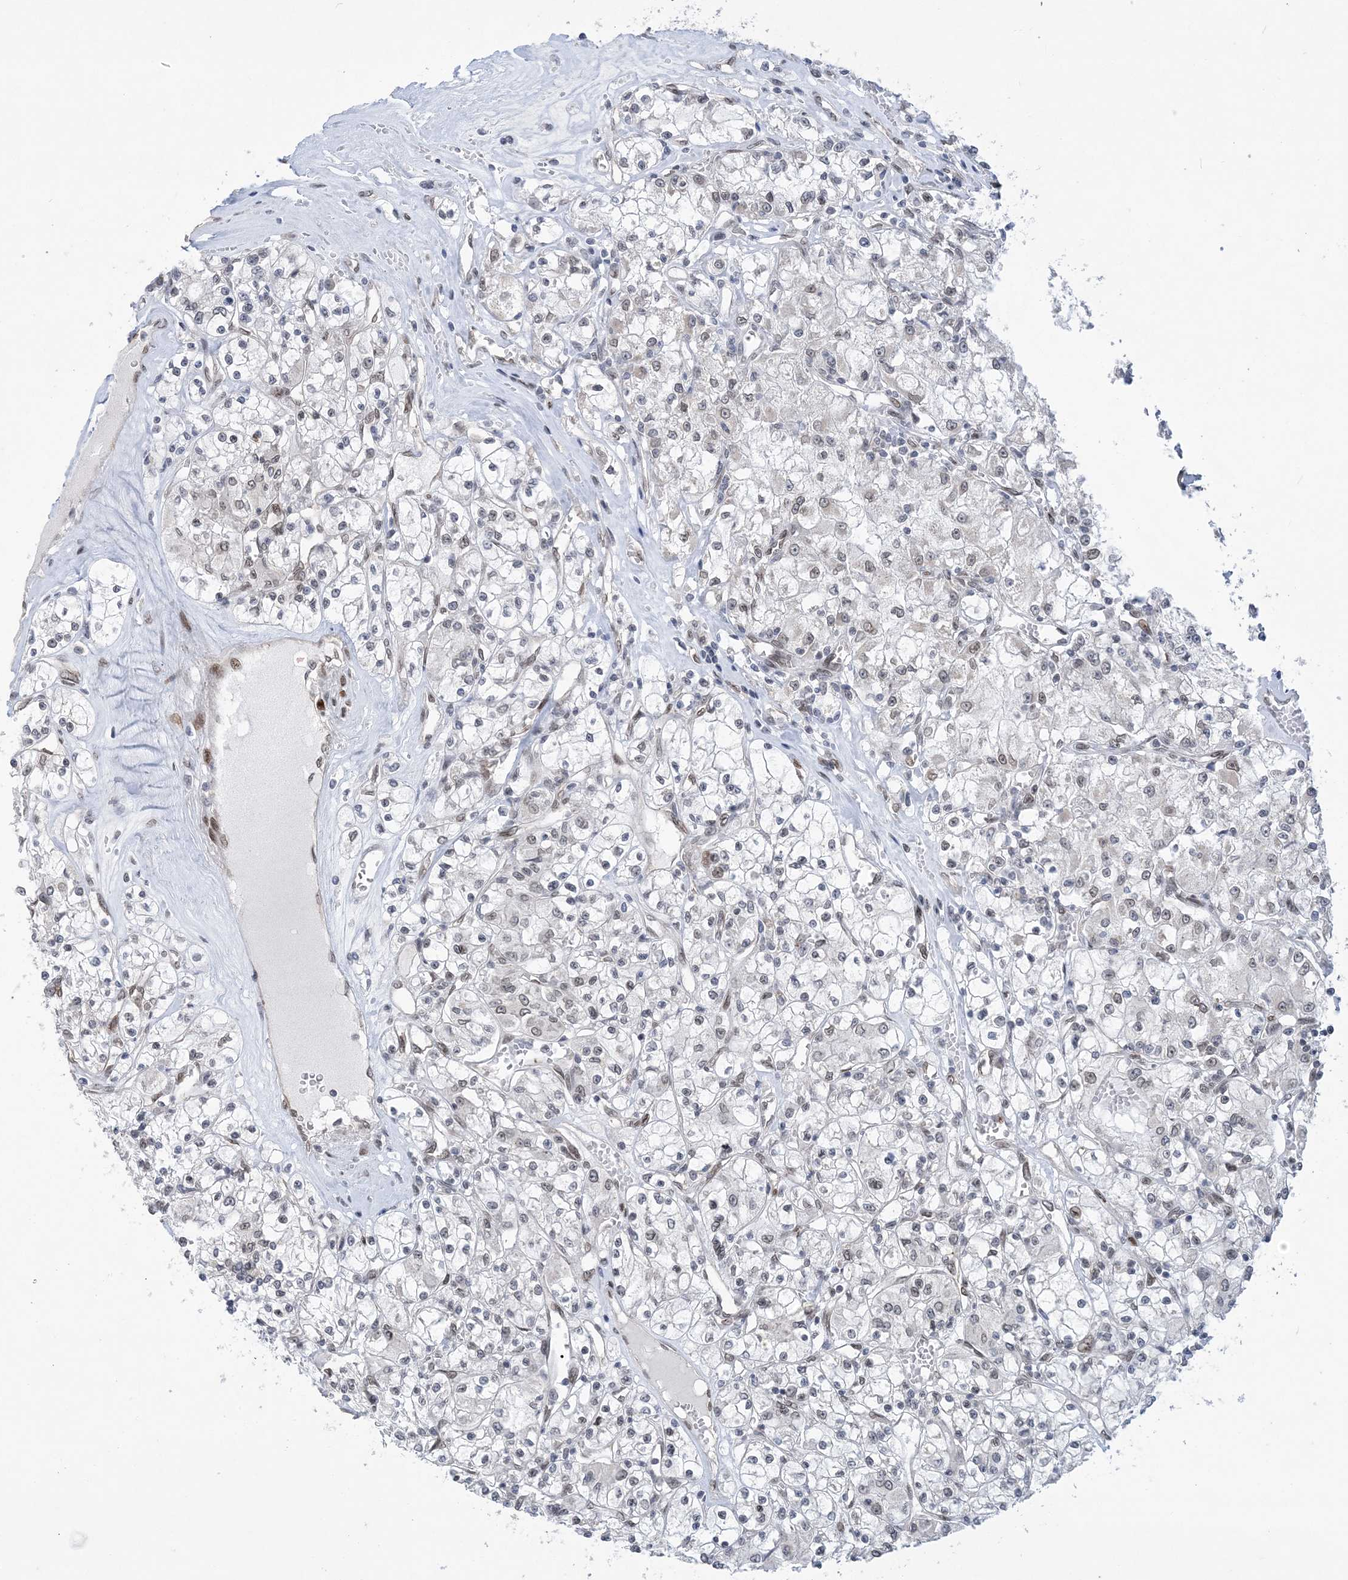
{"staining": {"intensity": "negative", "quantity": "none", "location": "none"}, "tissue": "renal cancer", "cell_type": "Tumor cells", "image_type": "cancer", "snomed": [{"axis": "morphology", "description": "Adenocarcinoma, NOS"}, {"axis": "topography", "description": "Kidney"}], "caption": "A high-resolution image shows IHC staining of renal cancer, which displays no significant positivity in tumor cells.", "gene": "WAC", "patient": {"sex": "female", "age": 59}}